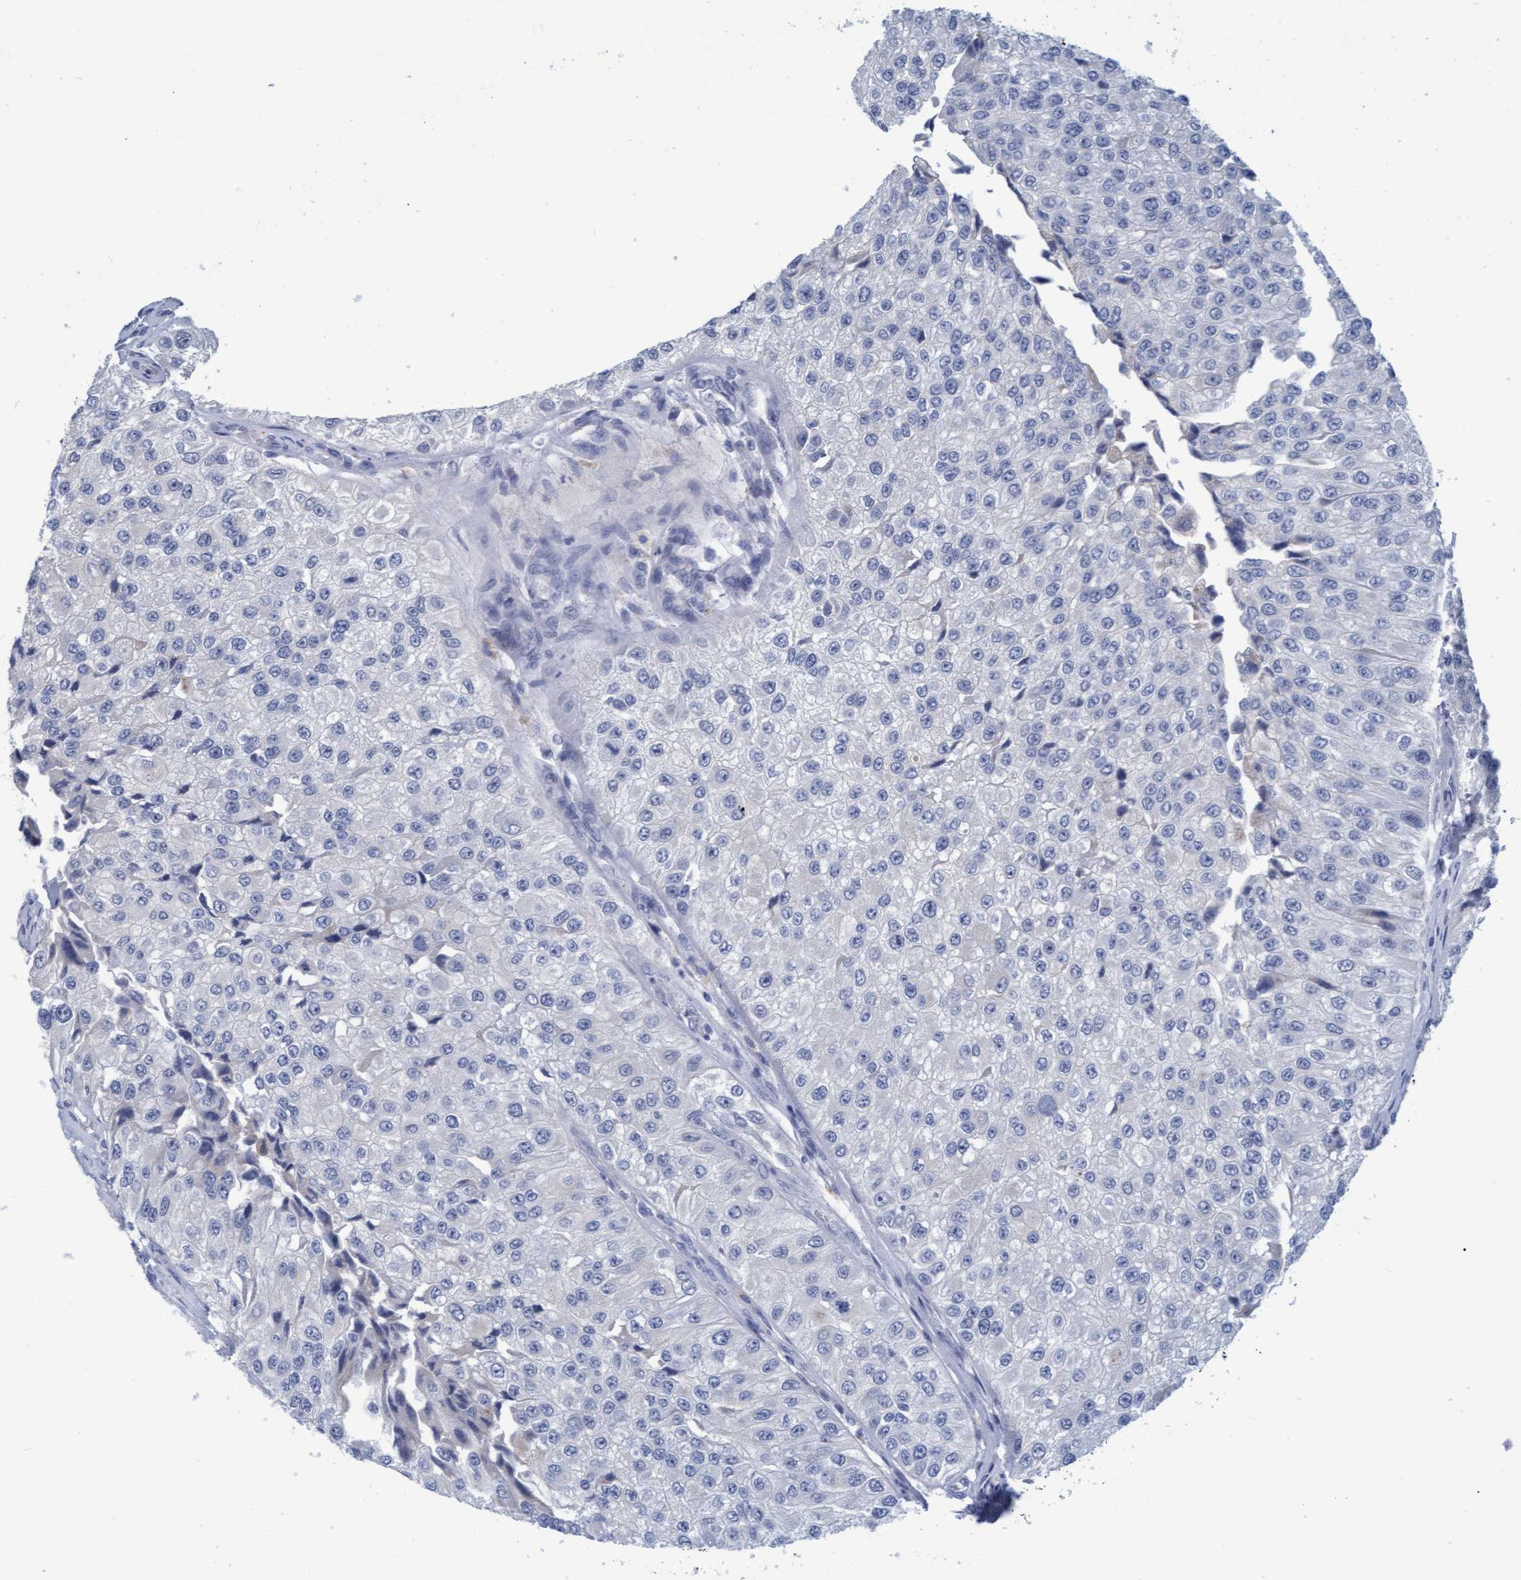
{"staining": {"intensity": "negative", "quantity": "none", "location": "none"}, "tissue": "urothelial cancer", "cell_type": "Tumor cells", "image_type": "cancer", "snomed": [{"axis": "morphology", "description": "Urothelial carcinoma, High grade"}, {"axis": "topography", "description": "Kidney"}, {"axis": "topography", "description": "Urinary bladder"}], "caption": "Immunohistochemical staining of human urothelial cancer exhibits no significant staining in tumor cells.", "gene": "PROCA1", "patient": {"sex": "male", "age": 77}}